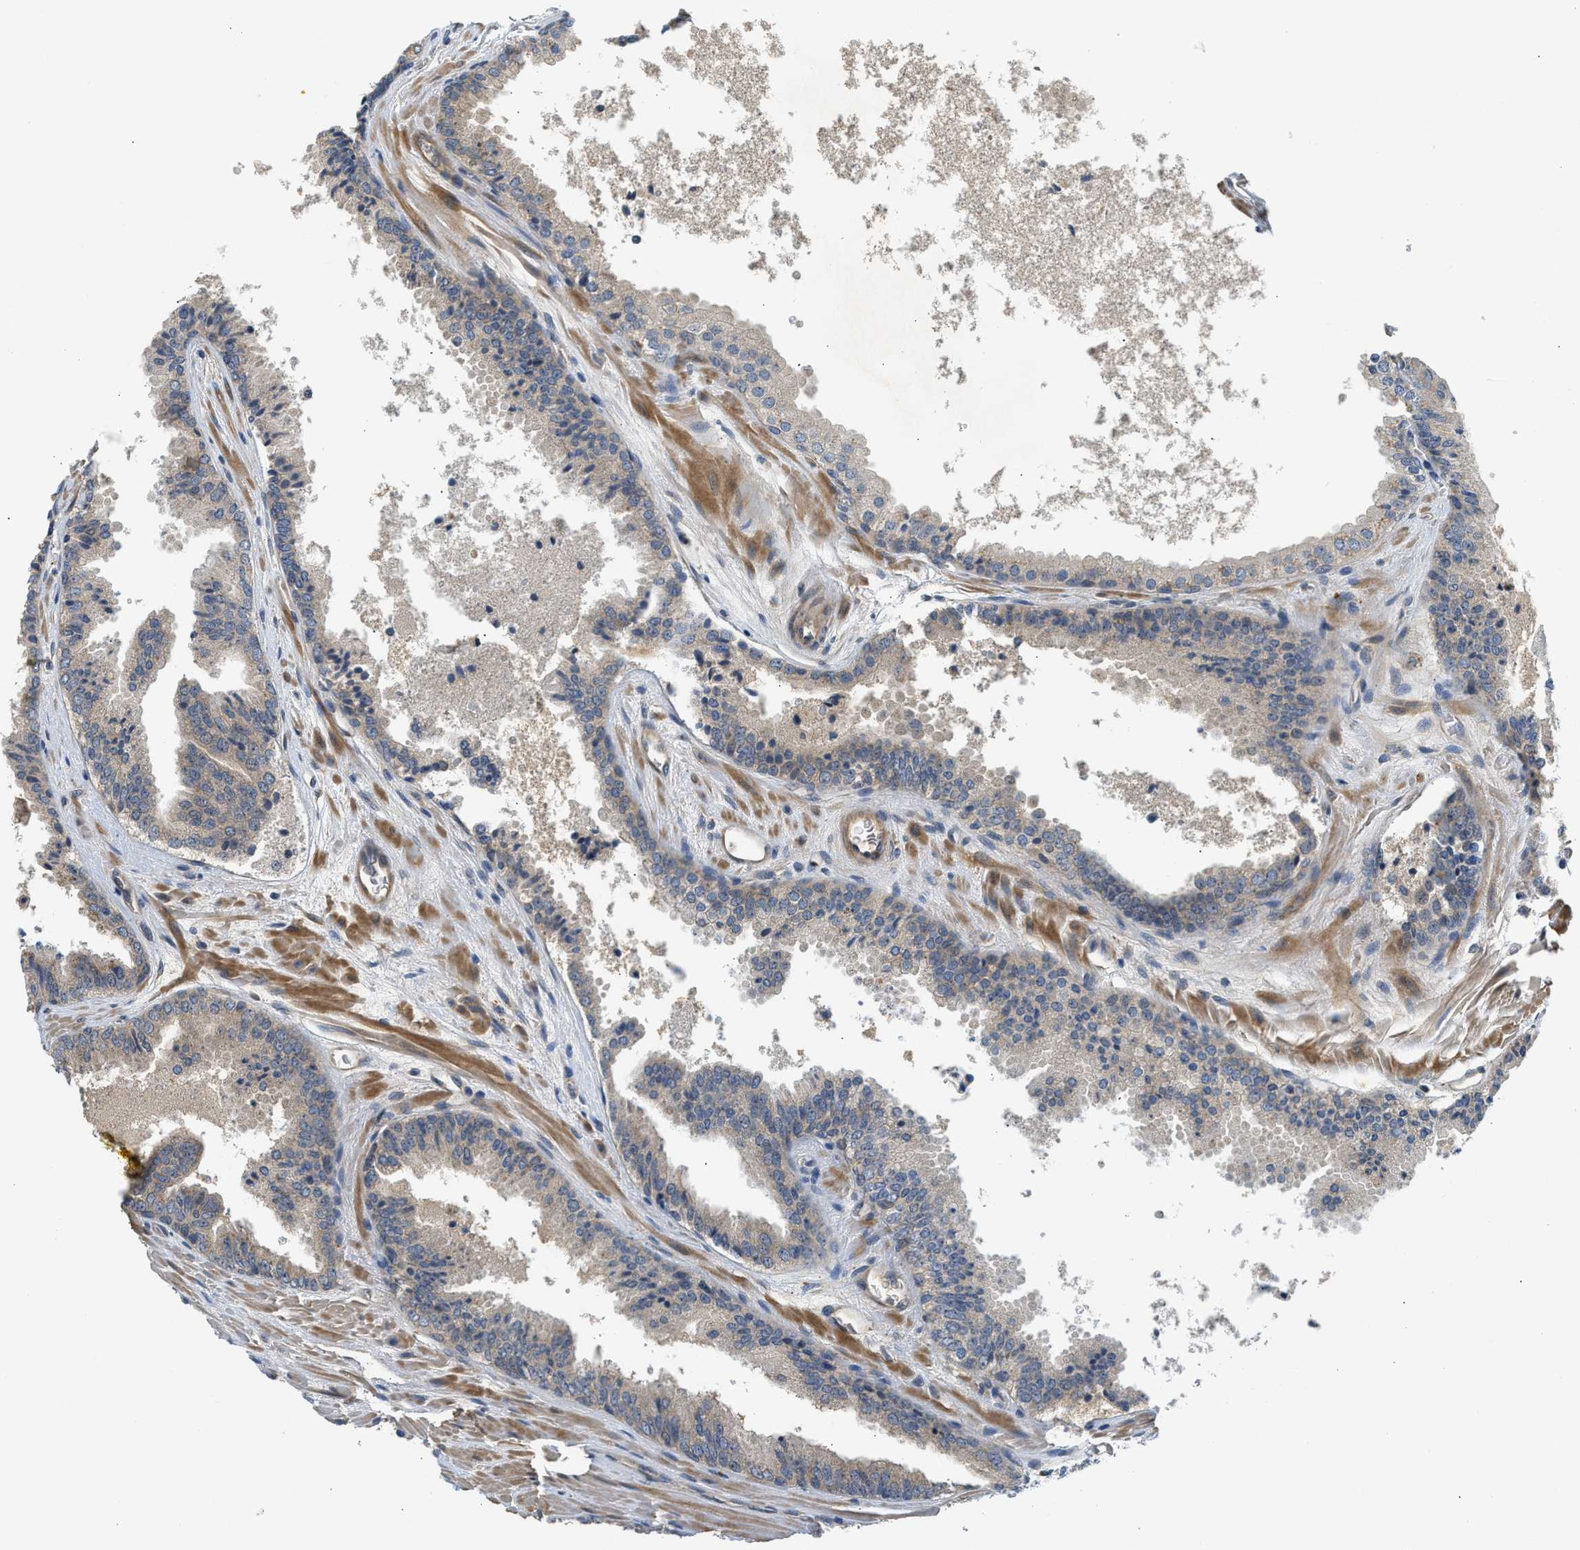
{"staining": {"intensity": "negative", "quantity": "none", "location": "none"}, "tissue": "prostate cancer", "cell_type": "Tumor cells", "image_type": "cancer", "snomed": [{"axis": "morphology", "description": "Adenocarcinoma, High grade"}, {"axis": "topography", "description": "Prostate"}], "caption": "Immunohistochemistry (IHC) of human prostate high-grade adenocarcinoma demonstrates no expression in tumor cells.", "gene": "ADCY8", "patient": {"sex": "male", "age": 65}}